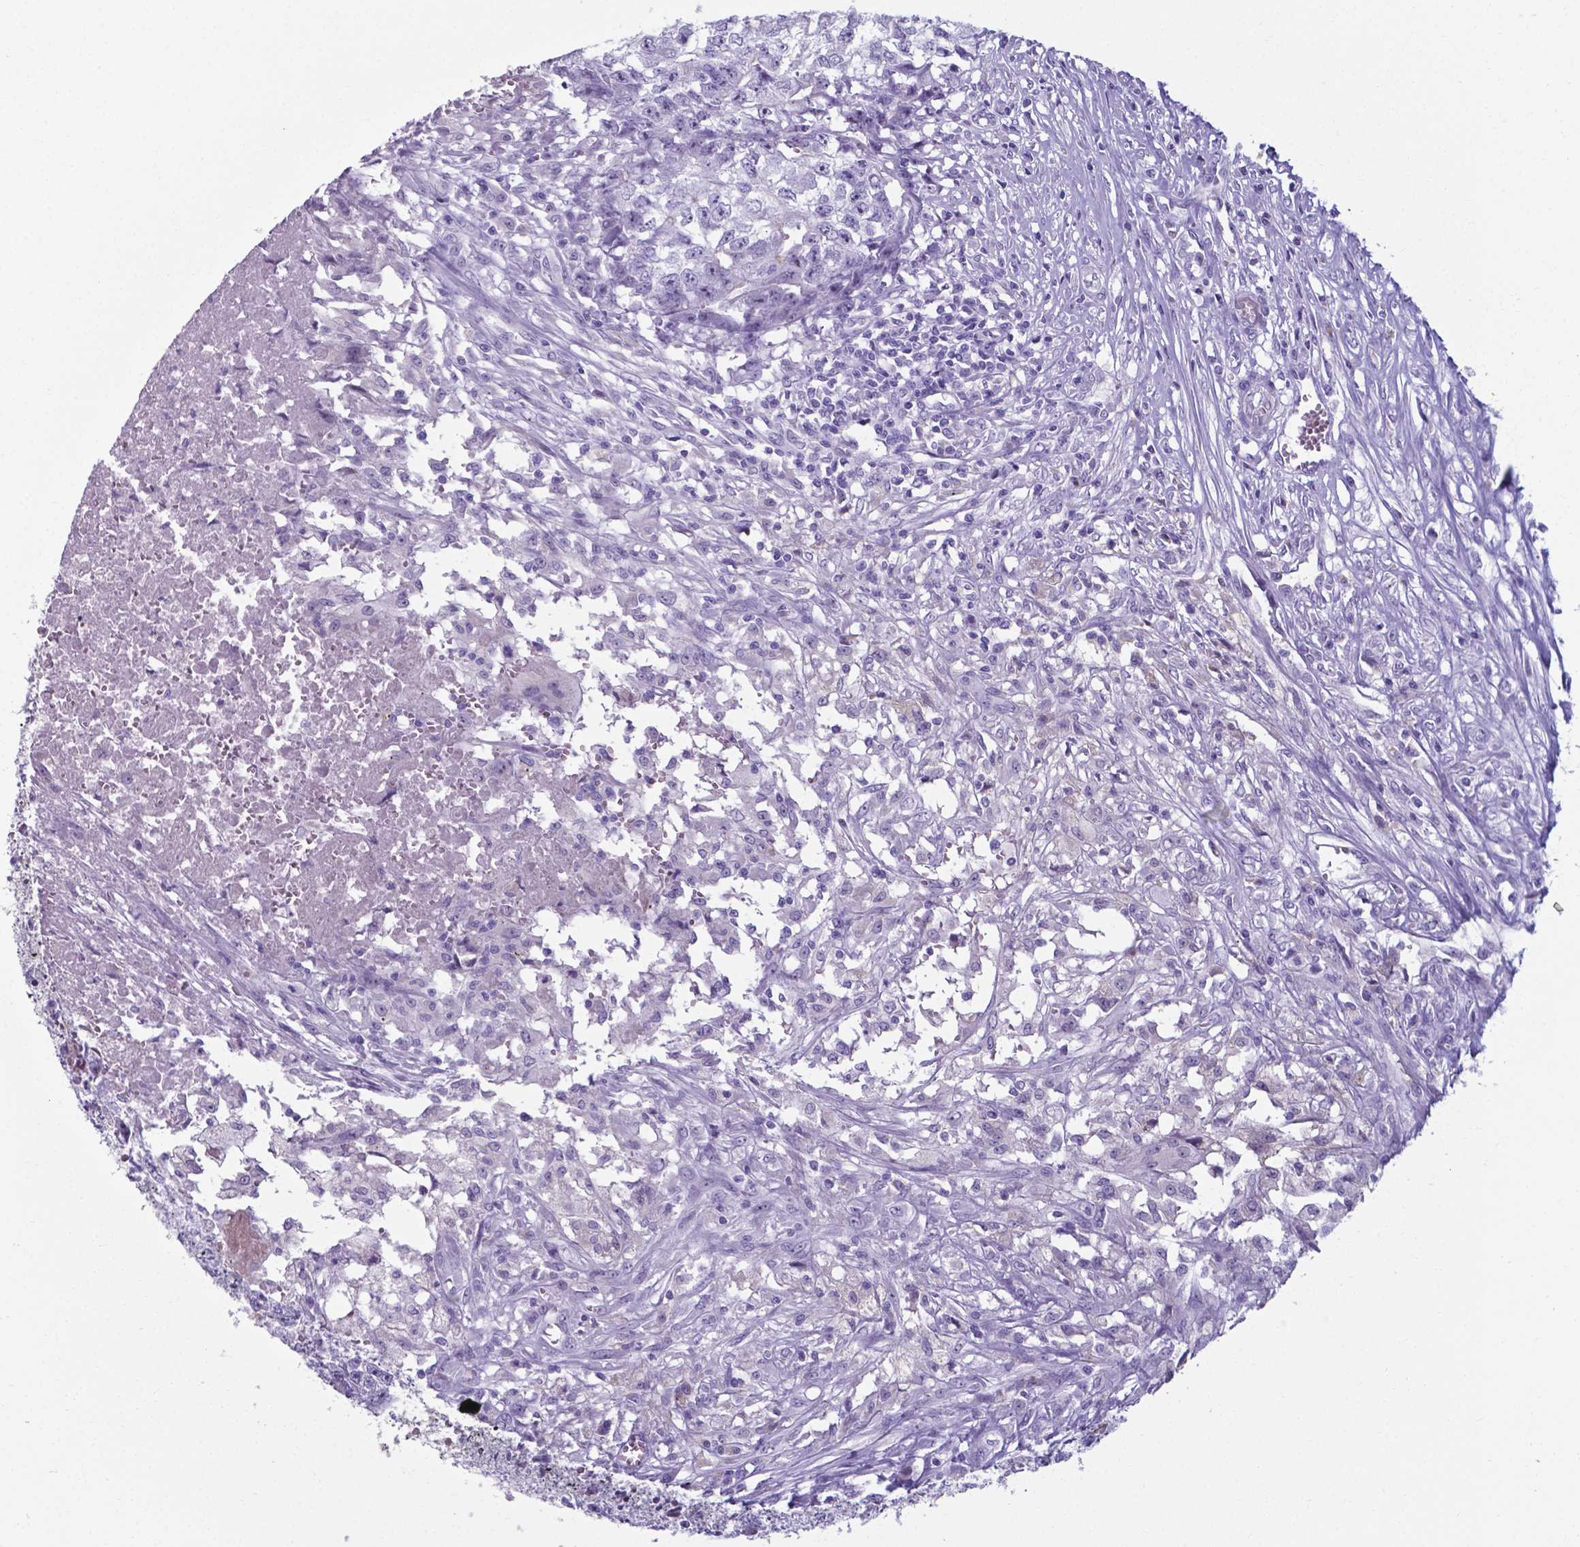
{"staining": {"intensity": "negative", "quantity": "none", "location": "none"}, "tissue": "testis cancer", "cell_type": "Tumor cells", "image_type": "cancer", "snomed": [{"axis": "morphology", "description": "Carcinoma, Embryonal, NOS"}, {"axis": "morphology", "description": "Teratoma, malignant, NOS"}, {"axis": "topography", "description": "Testis"}], "caption": "Tumor cells are negative for brown protein staining in testis cancer (malignant teratoma). (DAB (3,3'-diaminobenzidine) immunohistochemistry visualized using brightfield microscopy, high magnification).", "gene": "AP5B1", "patient": {"sex": "male", "age": 24}}